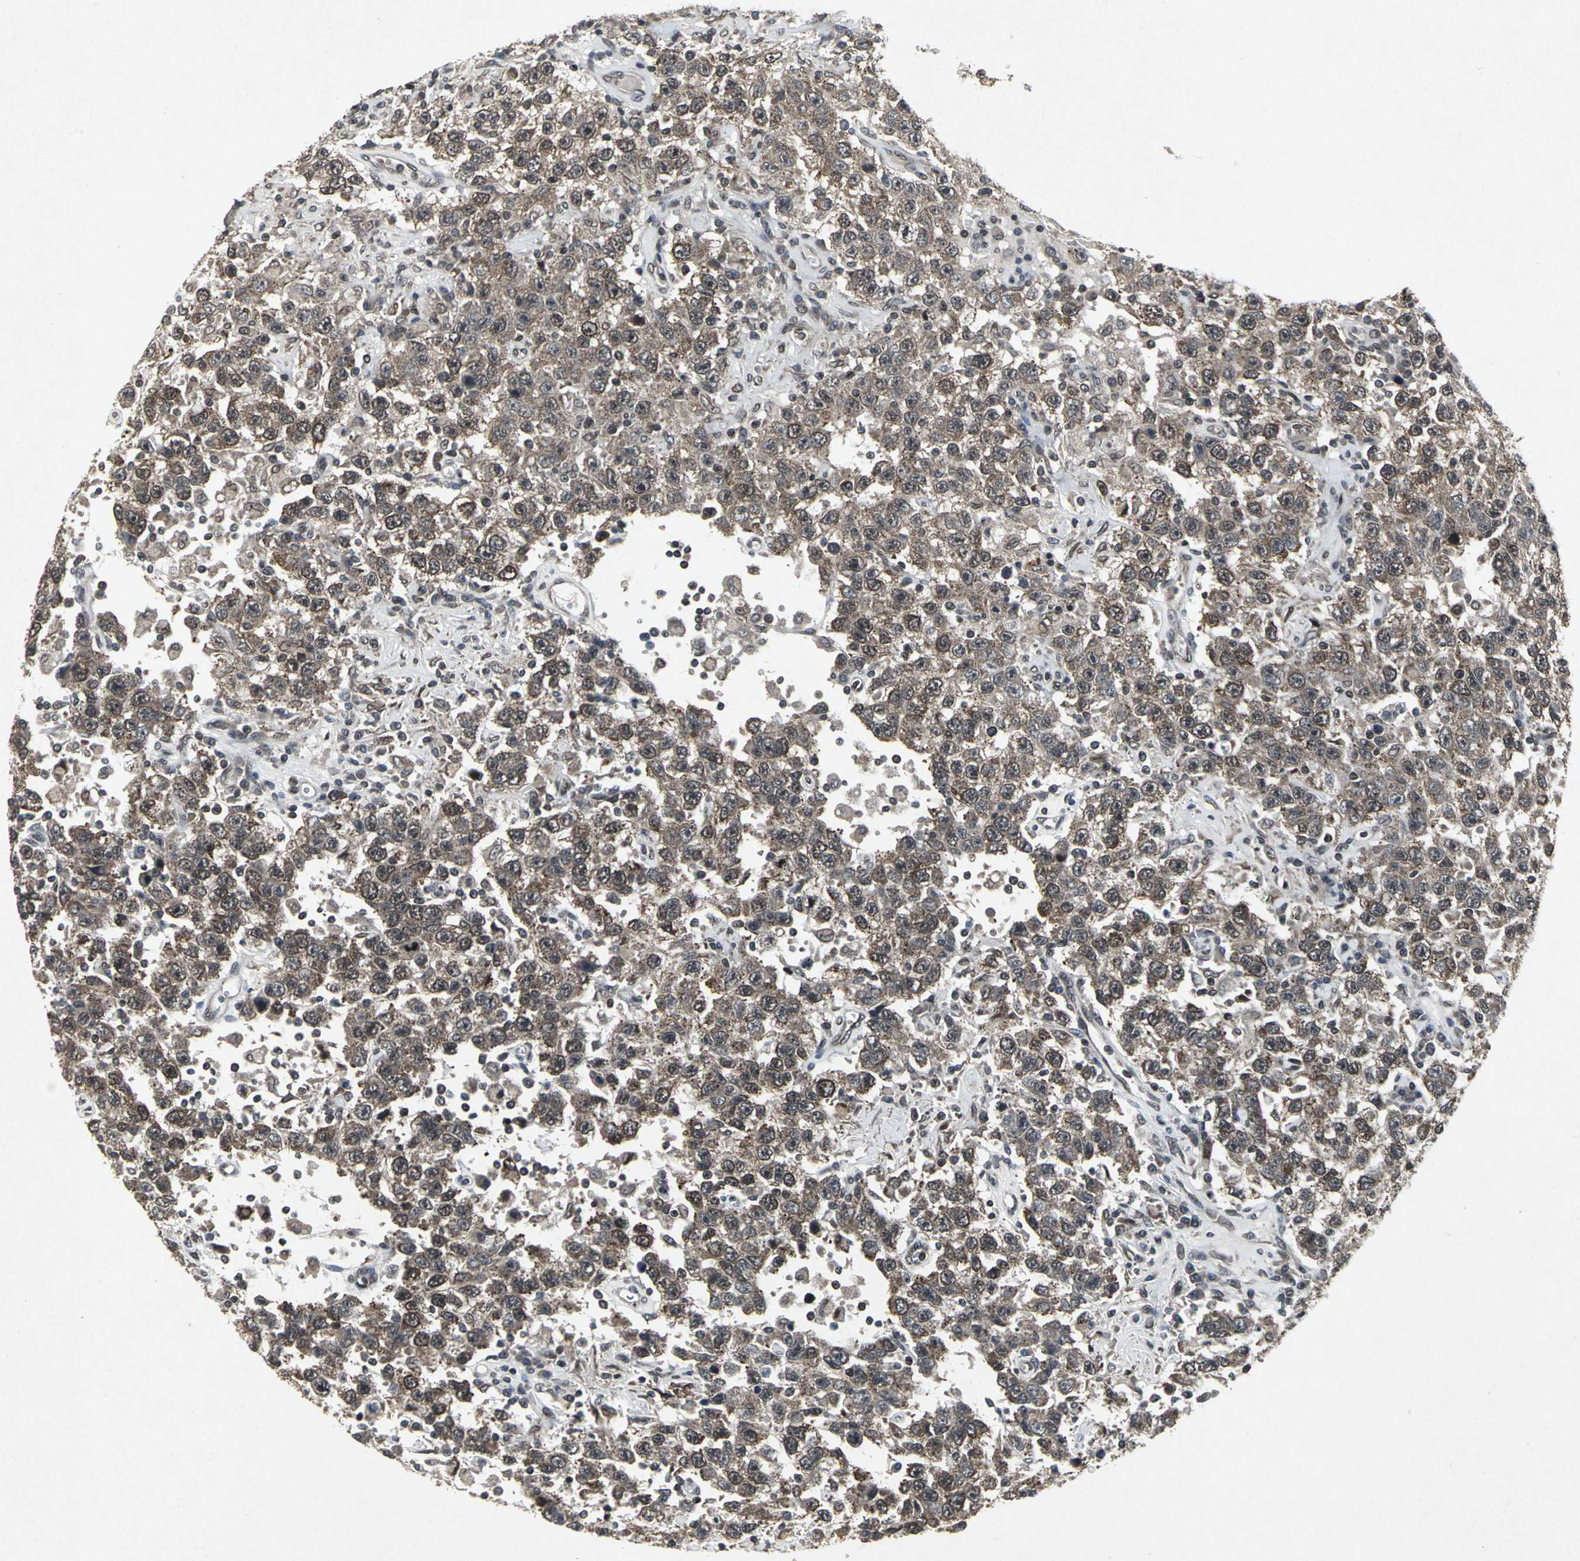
{"staining": {"intensity": "moderate", "quantity": ">75%", "location": "cytoplasmic/membranous,nuclear"}, "tissue": "testis cancer", "cell_type": "Tumor cells", "image_type": "cancer", "snomed": [{"axis": "morphology", "description": "Seminoma, NOS"}, {"axis": "topography", "description": "Testis"}], "caption": "Testis cancer stained for a protein demonstrates moderate cytoplasmic/membranous and nuclear positivity in tumor cells. (DAB (3,3'-diaminobenzidine) = brown stain, brightfield microscopy at high magnification).", "gene": "SH2B3", "patient": {"sex": "male", "age": 41}}